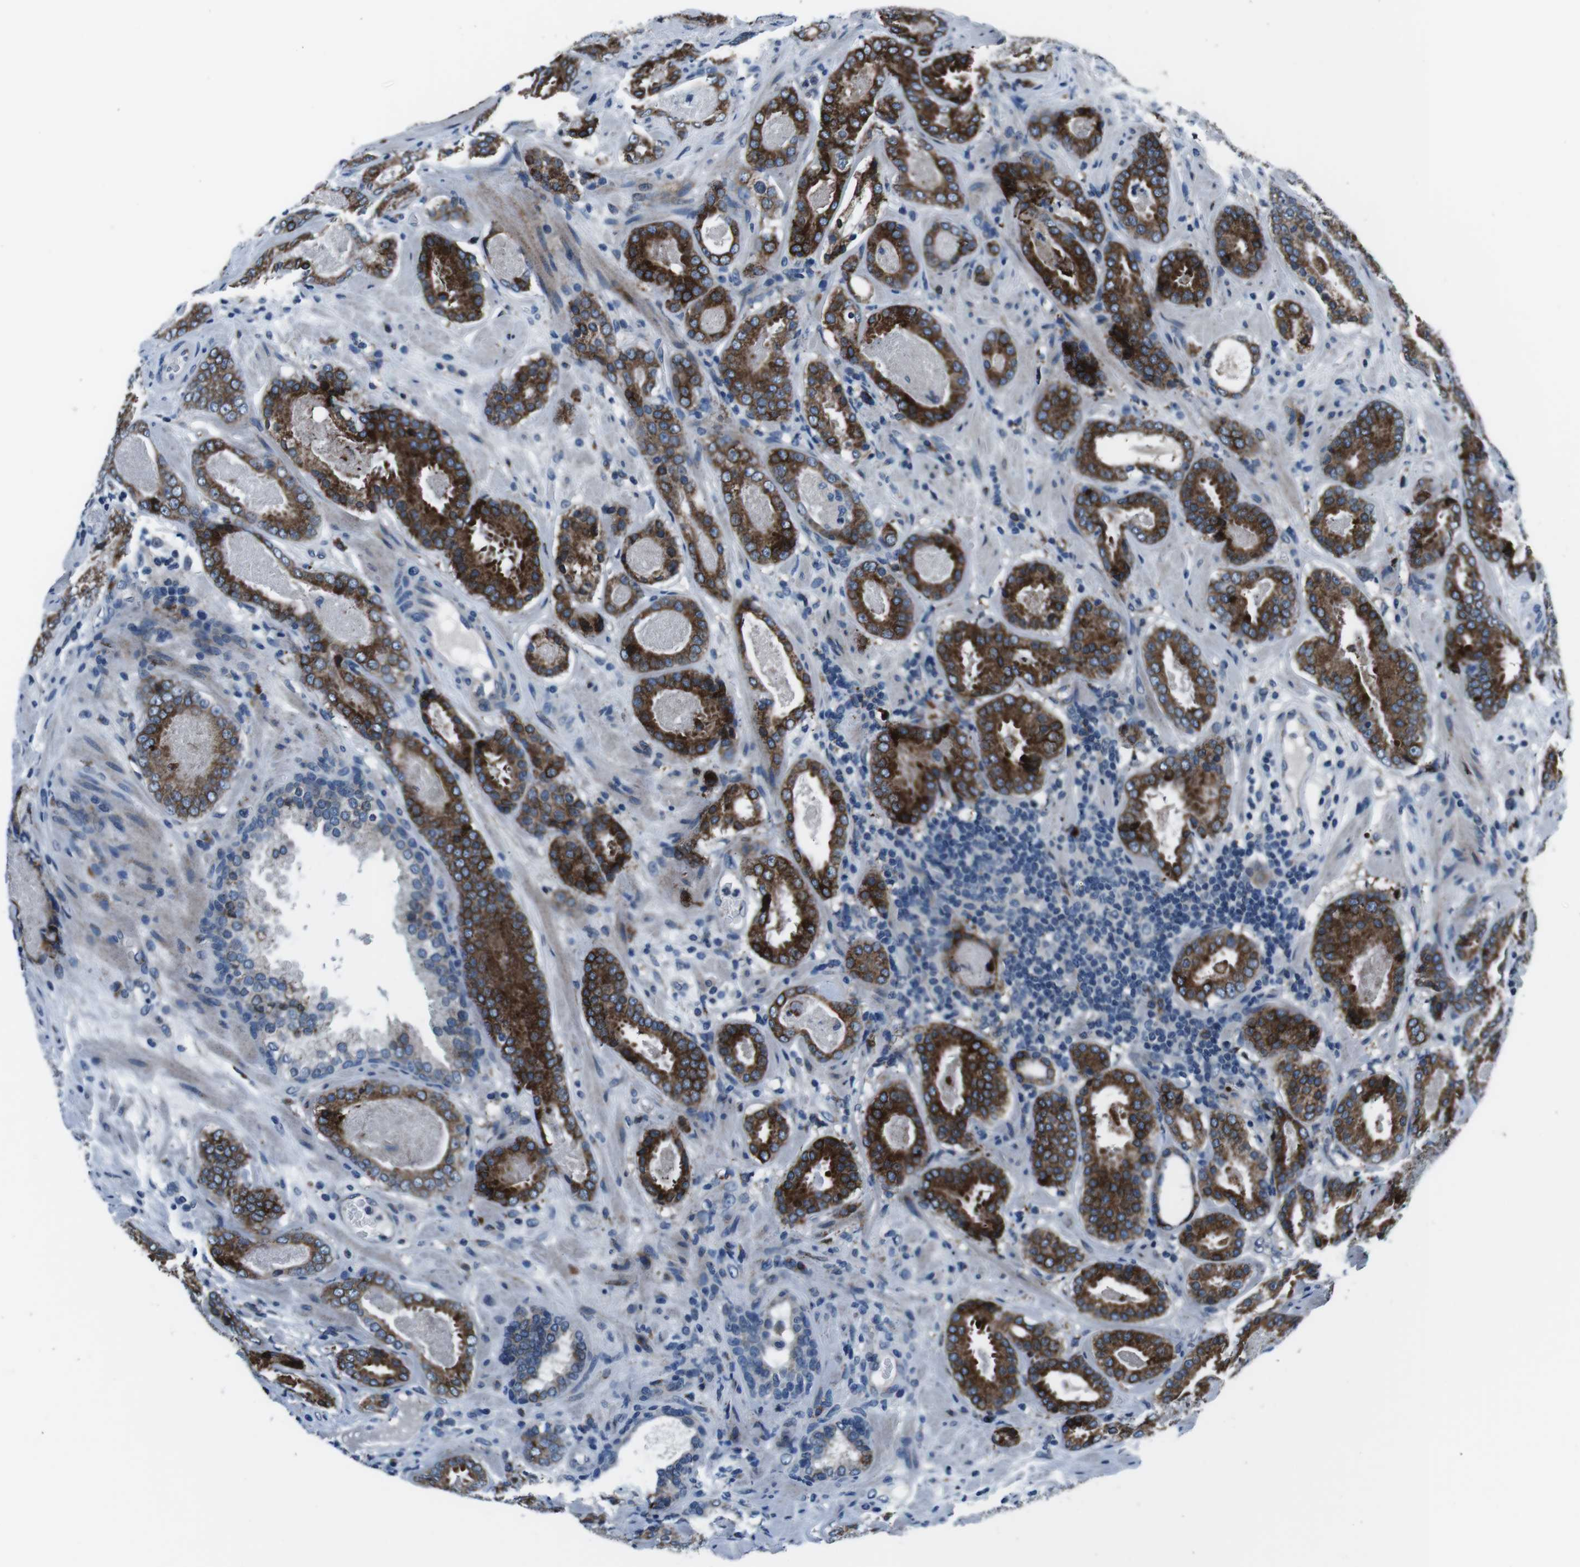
{"staining": {"intensity": "strong", "quantity": ">75%", "location": "cytoplasmic/membranous"}, "tissue": "prostate cancer", "cell_type": "Tumor cells", "image_type": "cancer", "snomed": [{"axis": "morphology", "description": "Adenocarcinoma, Low grade"}, {"axis": "topography", "description": "Prostate"}], "caption": "IHC (DAB (3,3'-diaminobenzidine)) staining of human prostate cancer (adenocarcinoma (low-grade)) shows strong cytoplasmic/membranous protein expression in approximately >75% of tumor cells.", "gene": "NUCB2", "patient": {"sex": "male", "age": 69}}